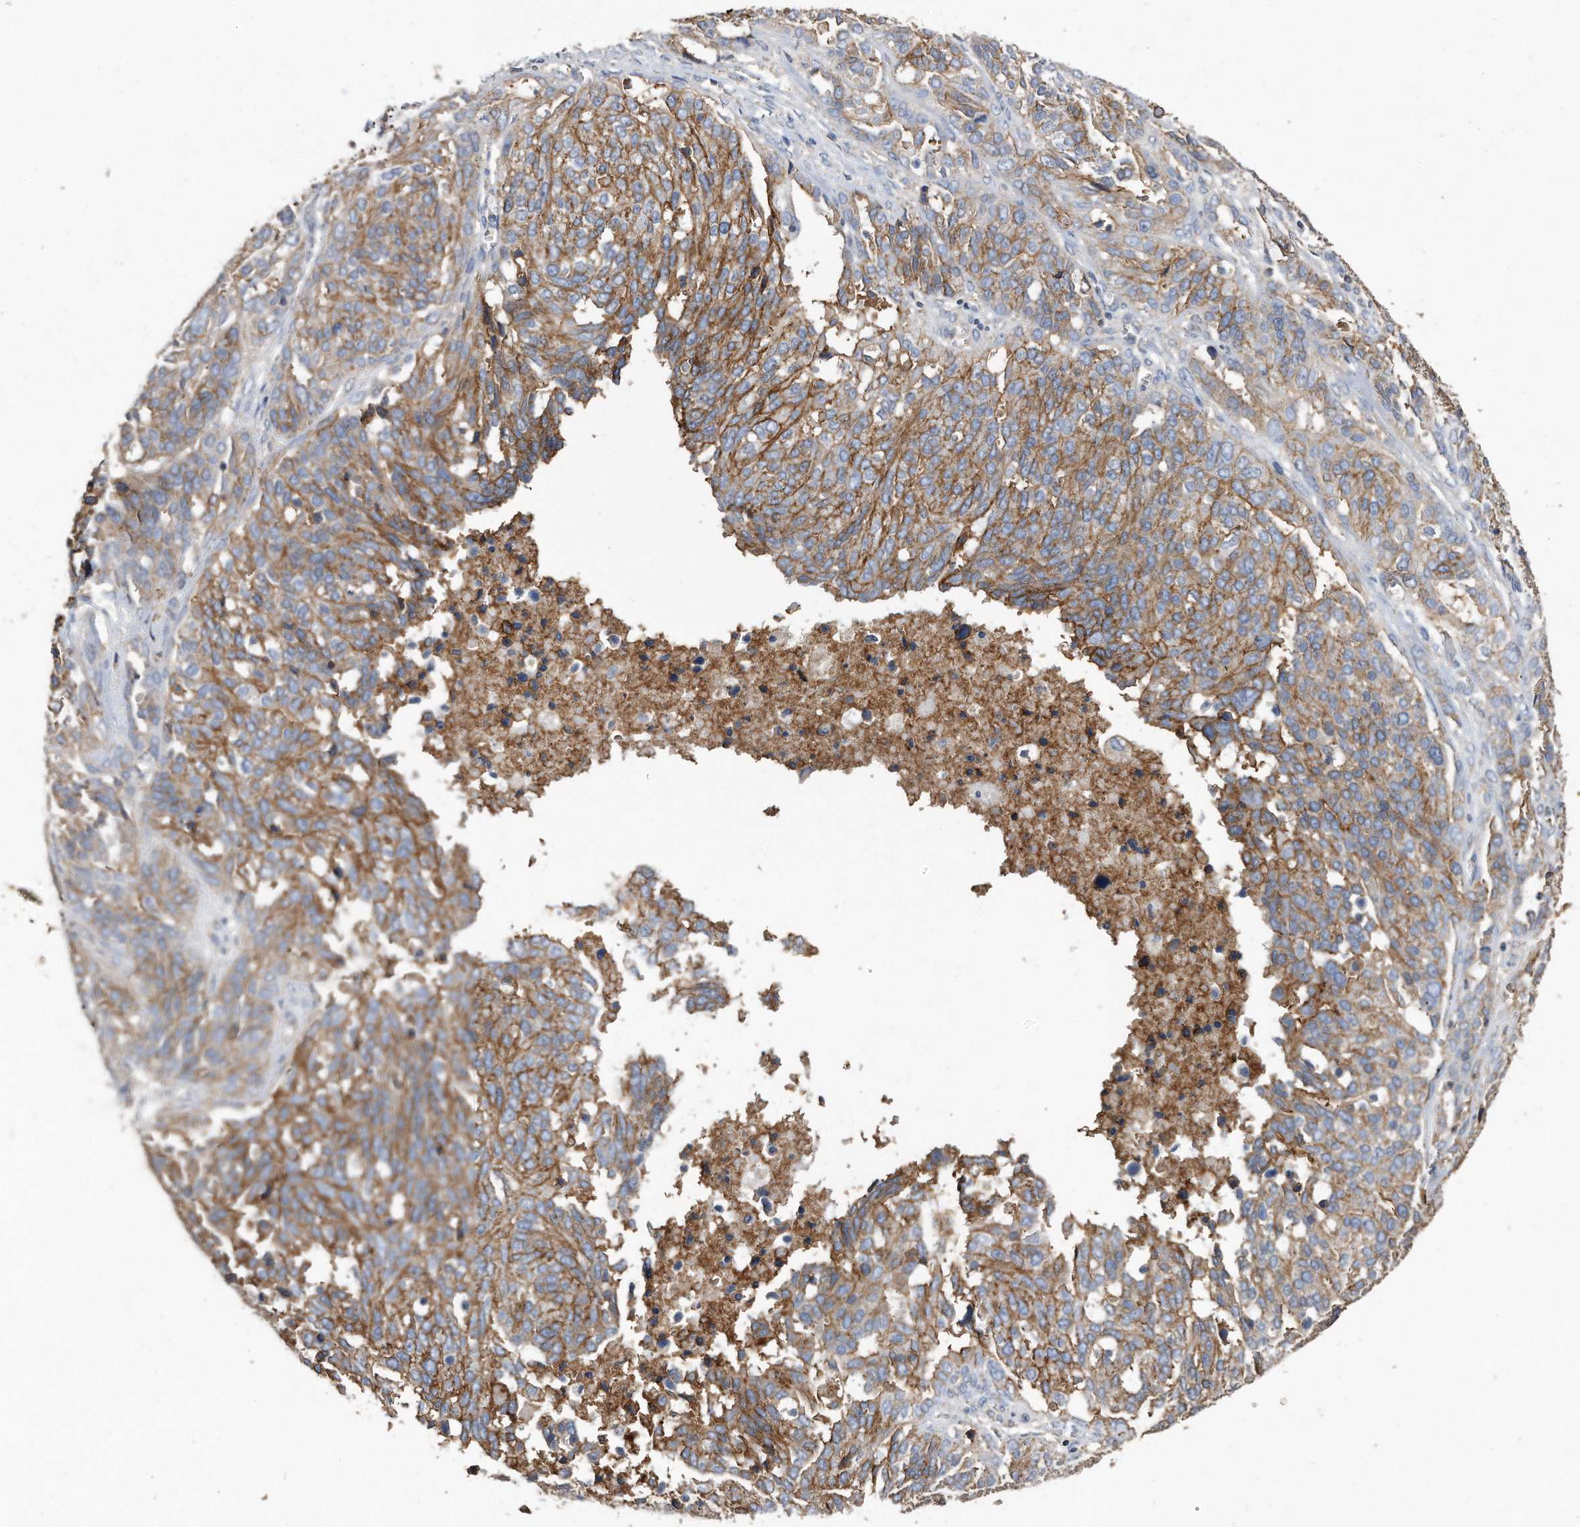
{"staining": {"intensity": "moderate", "quantity": ">75%", "location": "cytoplasmic/membranous"}, "tissue": "ovarian cancer", "cell_type": "Tumor cells", "image_type": "cancer", "snomed": [{"axis": "morphology", "description": "Cystadenocarcinoma, serous, NOS"}, {"axis": "topography", "description": "Ovary"}], "caption": "Protein expression analysis of ovarian serous cystadenocarcinoma shows moderate cytoplasmic/membranous staining in approximately >75% of tumor cells.", "gene": "CDCP1", "patient": {"sex": "female", "age": 44}}